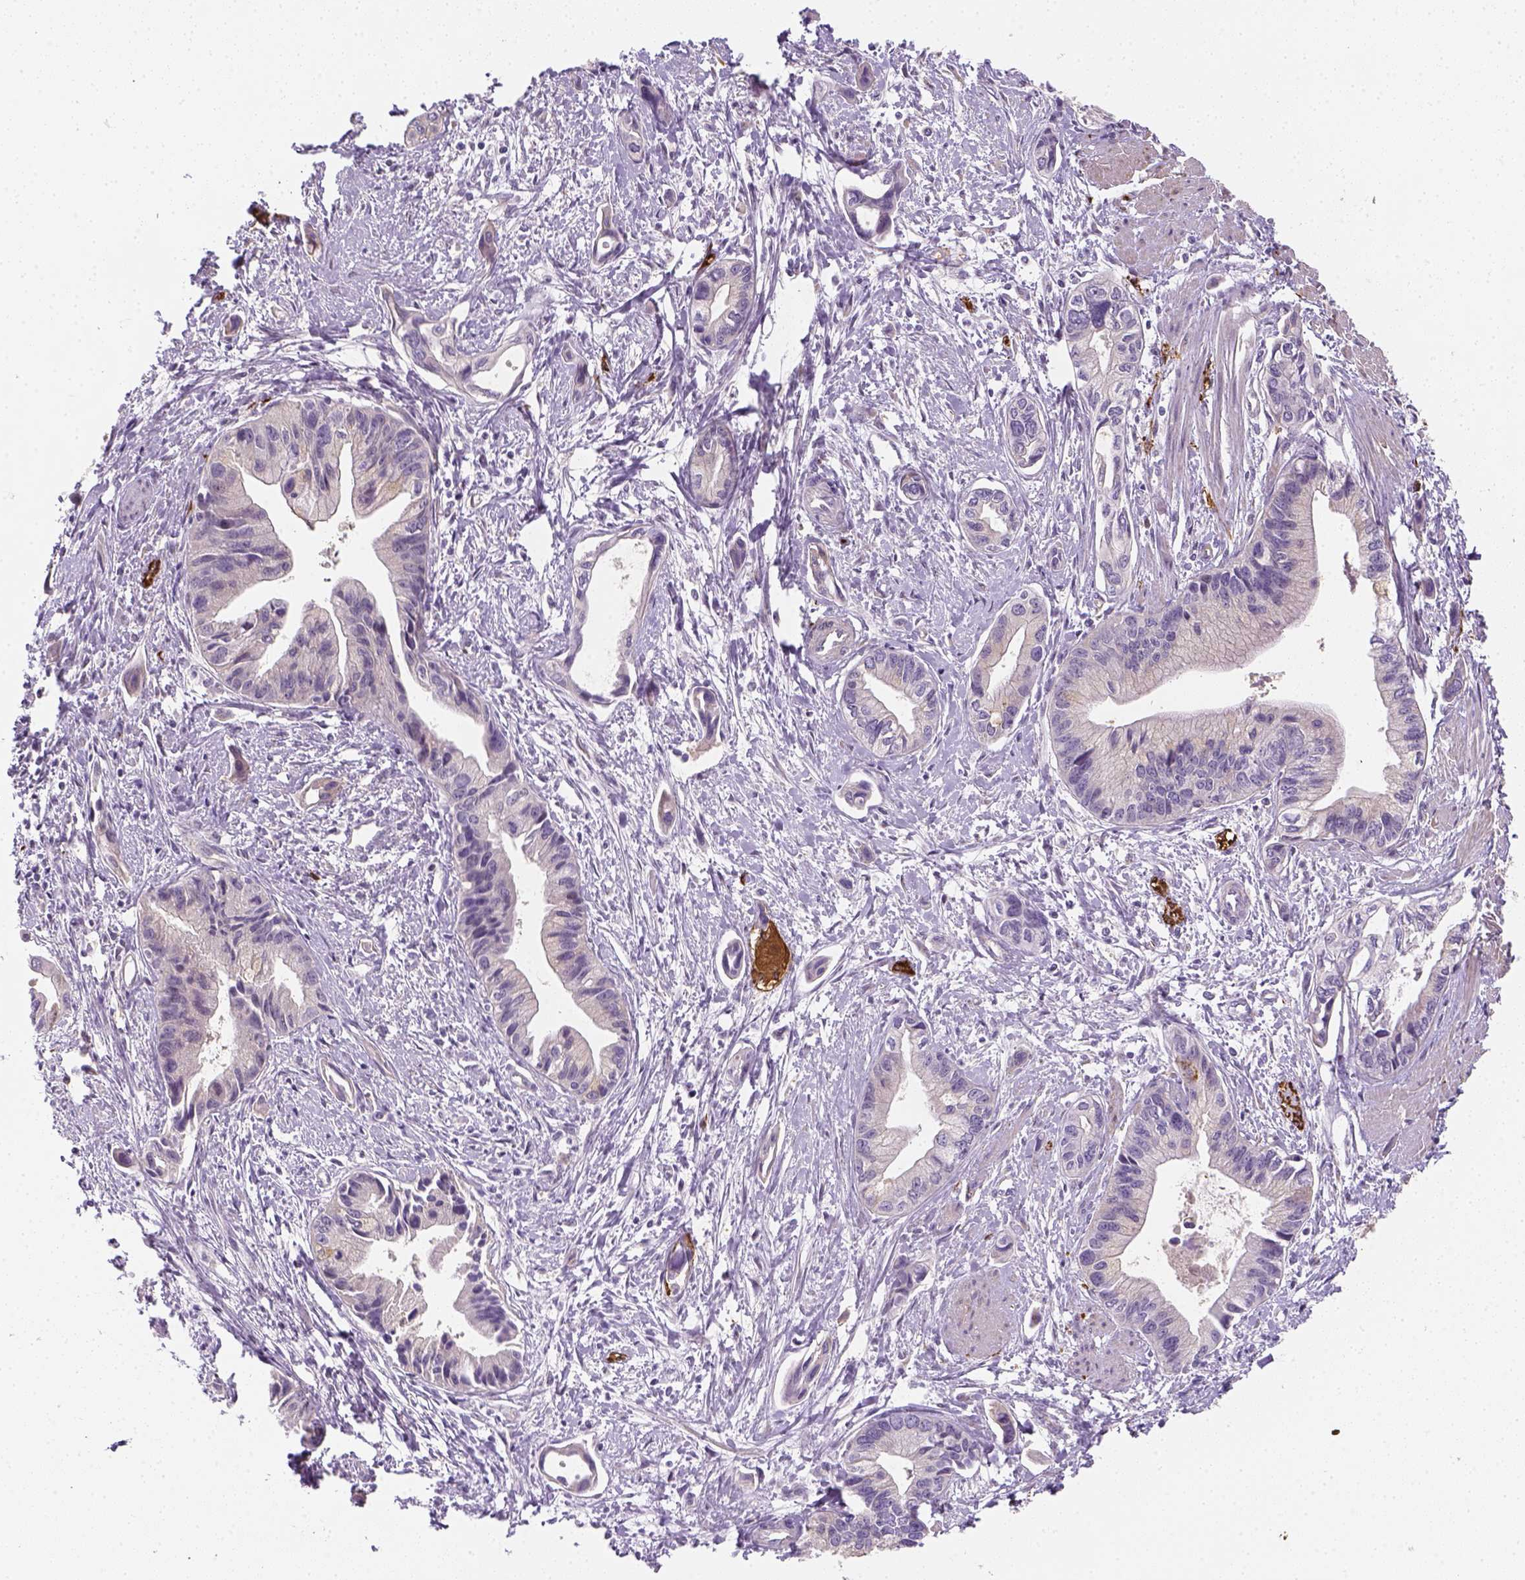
{"staining": {"intensity": "negative", "quantity": "none", "location": "none"}, "tissue": "pancreatic cancer", "cell_type": "Tumor cells", "image_type": "cancer", "snomed": [{"axis": "morphology", "description": "Adenocarcinoma, NOS"}, {"axis": "topography", "description": "Pancreas"}], "caption": "Immunohistochemistry of pancreatic adenocarcinoma exhibits no staining in tumor cells. (DAB (3,3'-diaminobenzidine) immunohistochemistry, high magnification).", "gene": "CACNB1", "patient": {"sex": "female", "age": 61}}